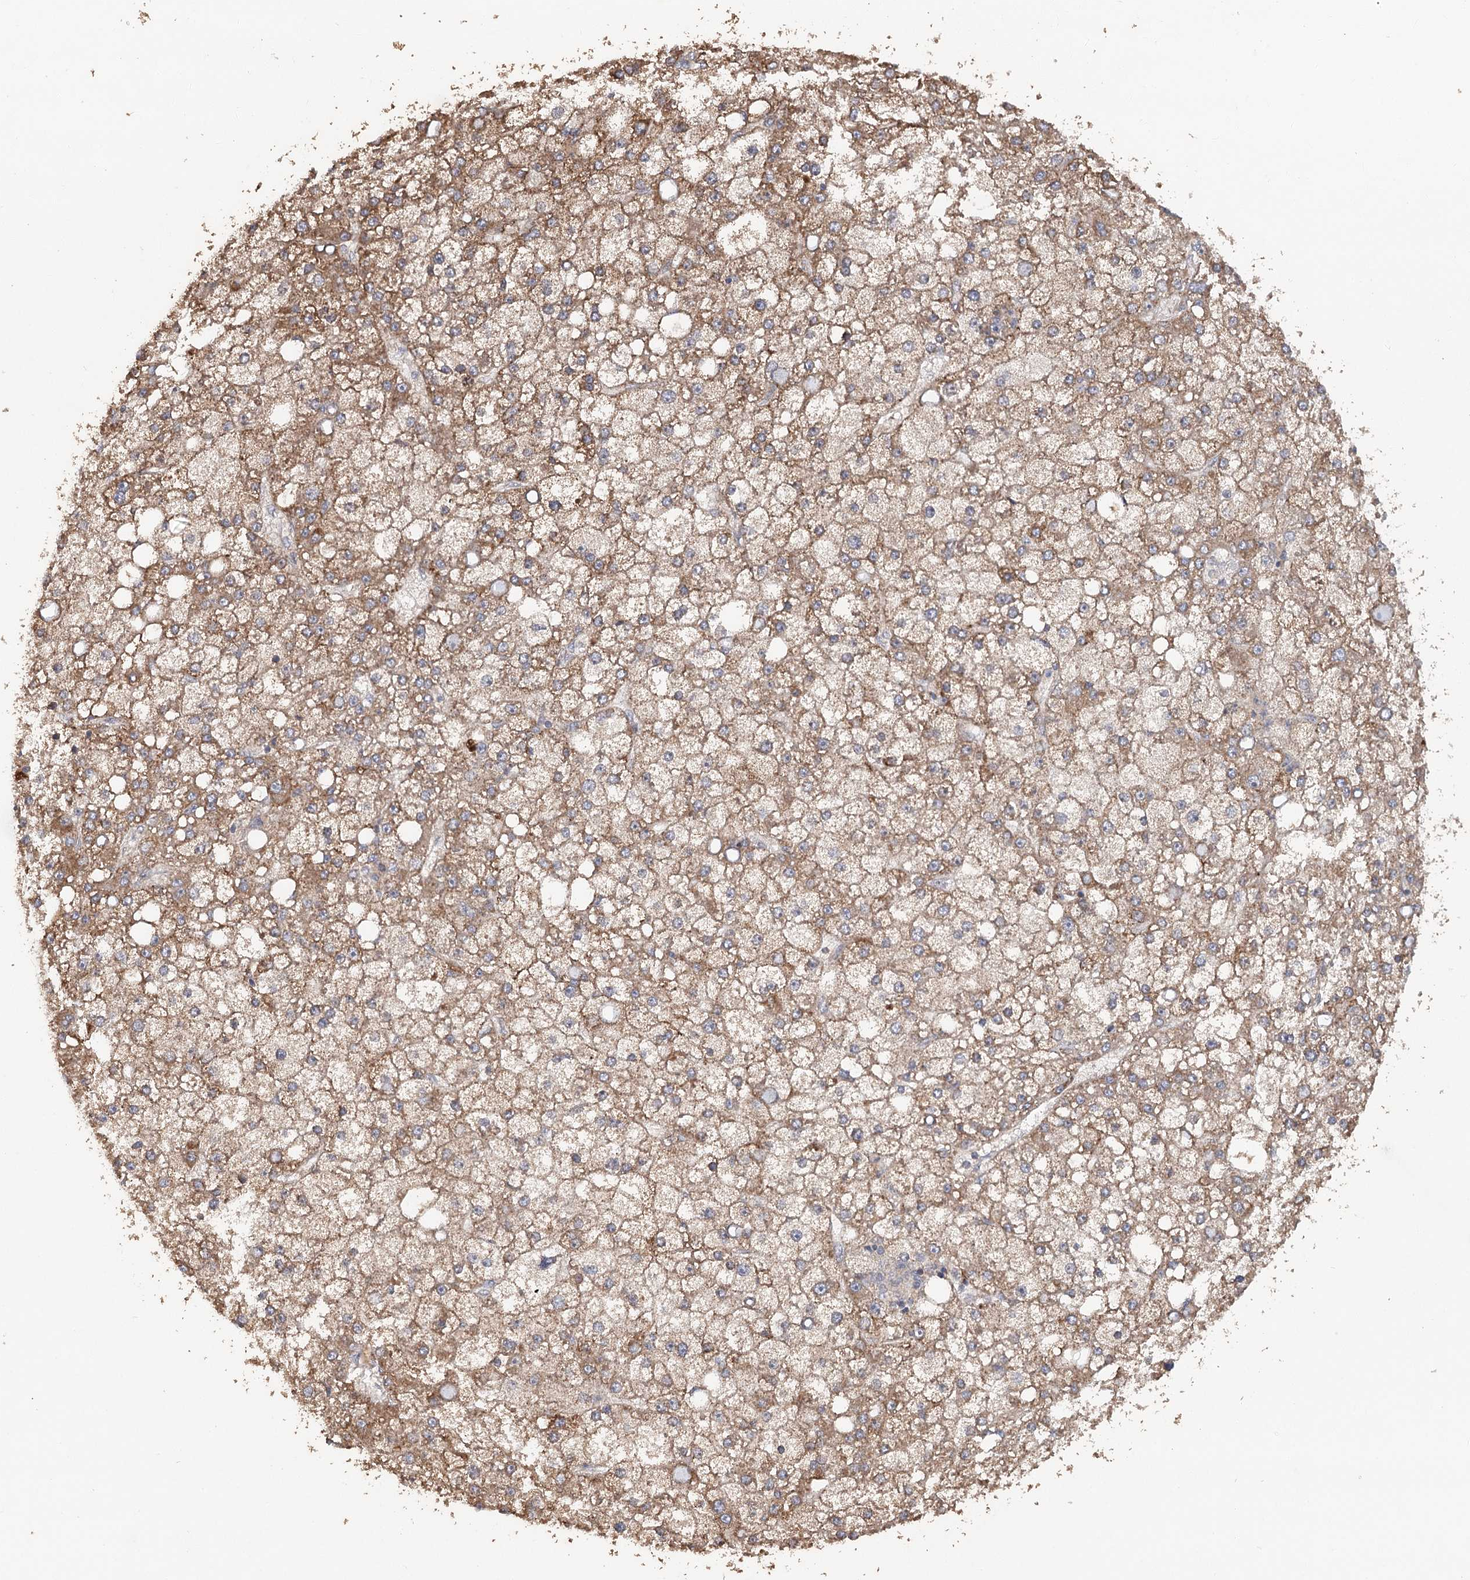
{"staining": {"intensity": "moderate", "quantity": ">75%", "location": "cytoplasmic/membranous"}, "tissue": "liver cancer", "cell_type": "Tumor cells", "image_type": "cancer", "snomed": [{"axis": "morphology", "description": "Carcinoma, Hepatocellular, NOS"}, {"axis": "topography", "description": "Liver"}], "caption": "This histopathology image displays IHC staining of liver cancer, with medium moderate cytoplasmic/membranous staining in approximately >75% of tumor cells.", "gene": "ZNRF3", "patient": {"sex": "male", "age": 67}}